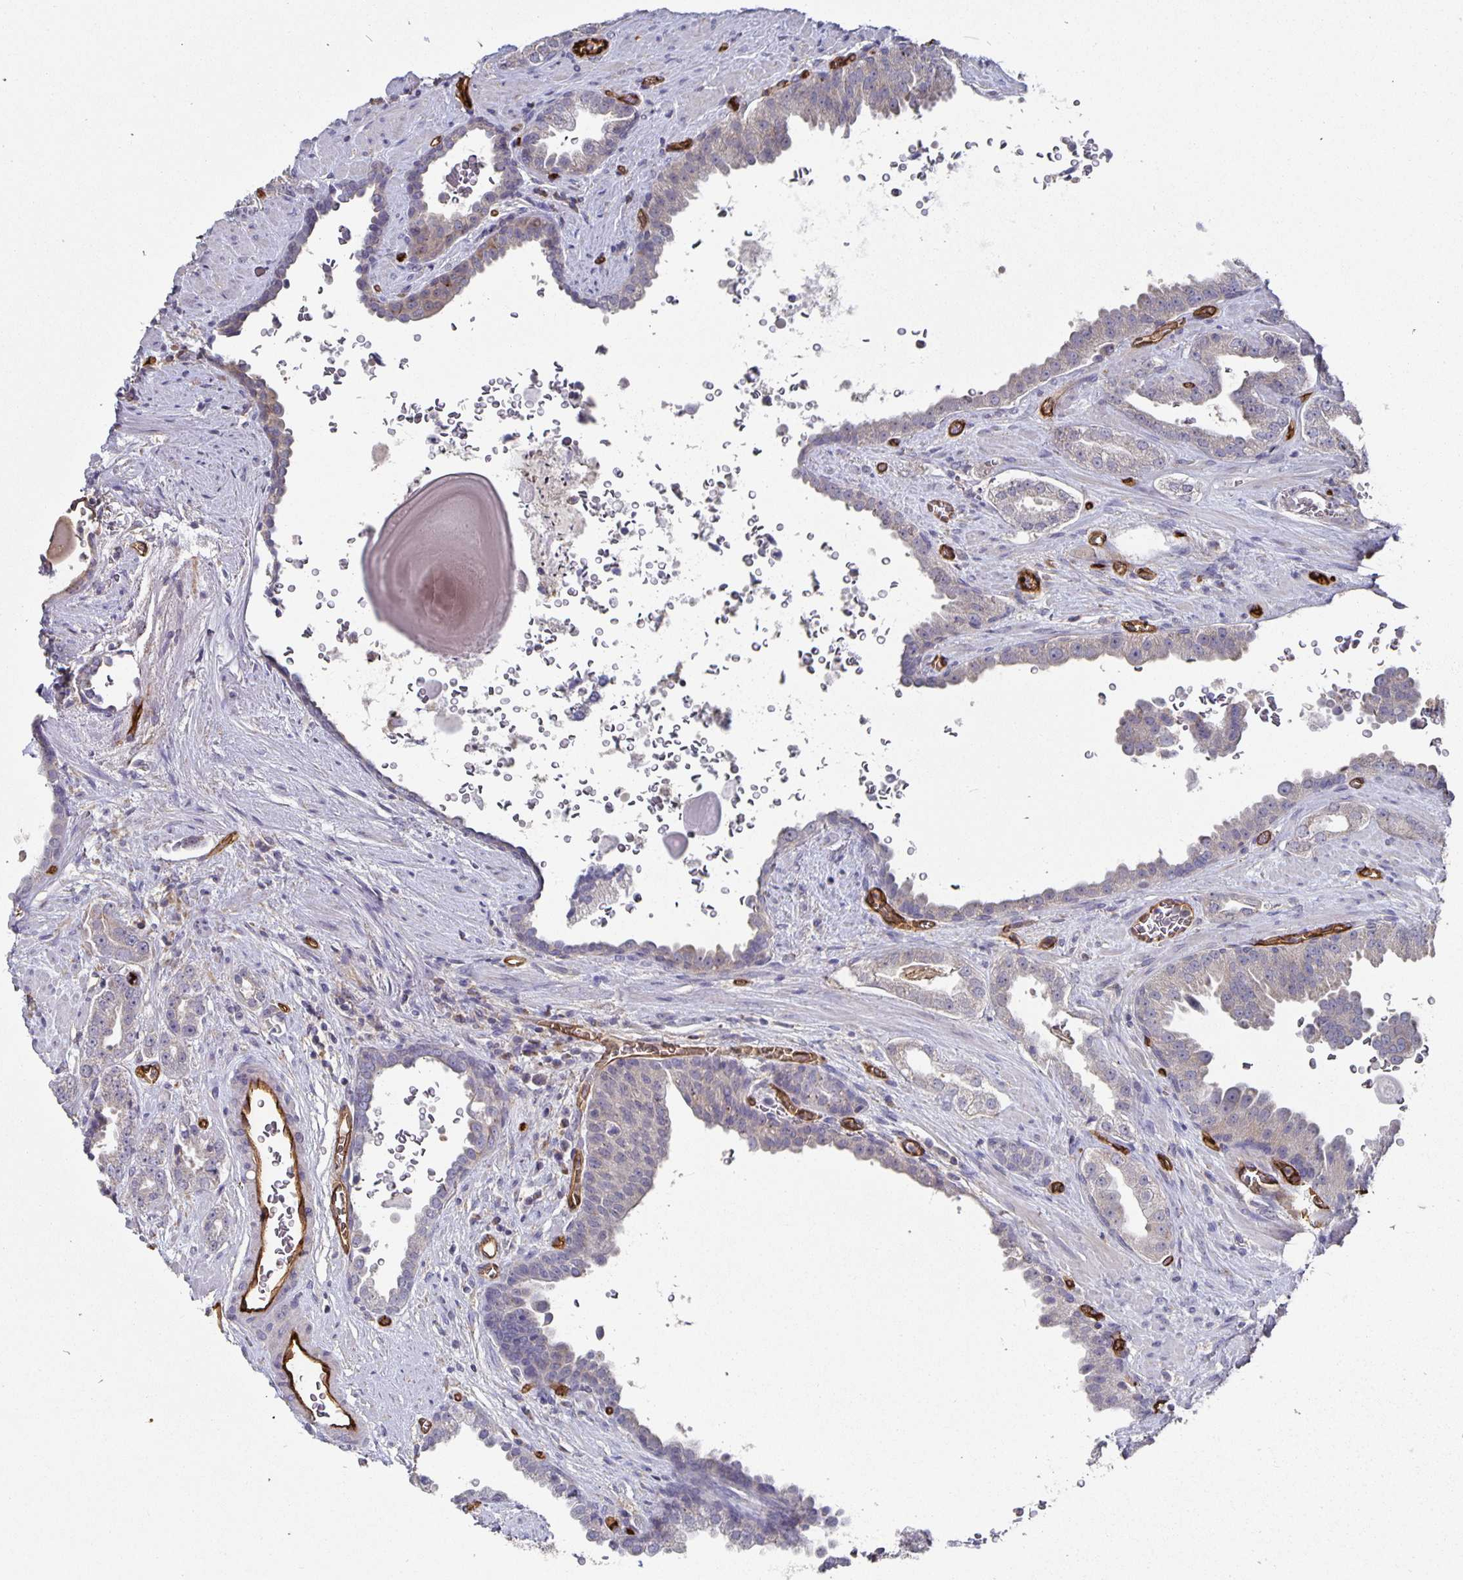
{"staining": {"intensity": "negative", "quantity": "none", "location": "none"}, "tissue": "prostate cancer", "cell_type": "Tumor cells", "image_type": "cancer", "snomed": [{"axis": "morphology", "description": "Adenocarcinoma, Low grade"}, {"axis": "topography", "description": "Prostate"}], "caption": "Protein analysis of low-grade adenocarcinoma (prostate) exhibits no significant staining in tumor cells. The staining was performed using DAB (3,3'-diaminobenzidine) to visualize the protein expression in brown, while the nuclei were stained in blue with hematoxylin (Magnification: 20x).", "gene": "PODXL", "patient": {"sex": "male", "age": 67}}